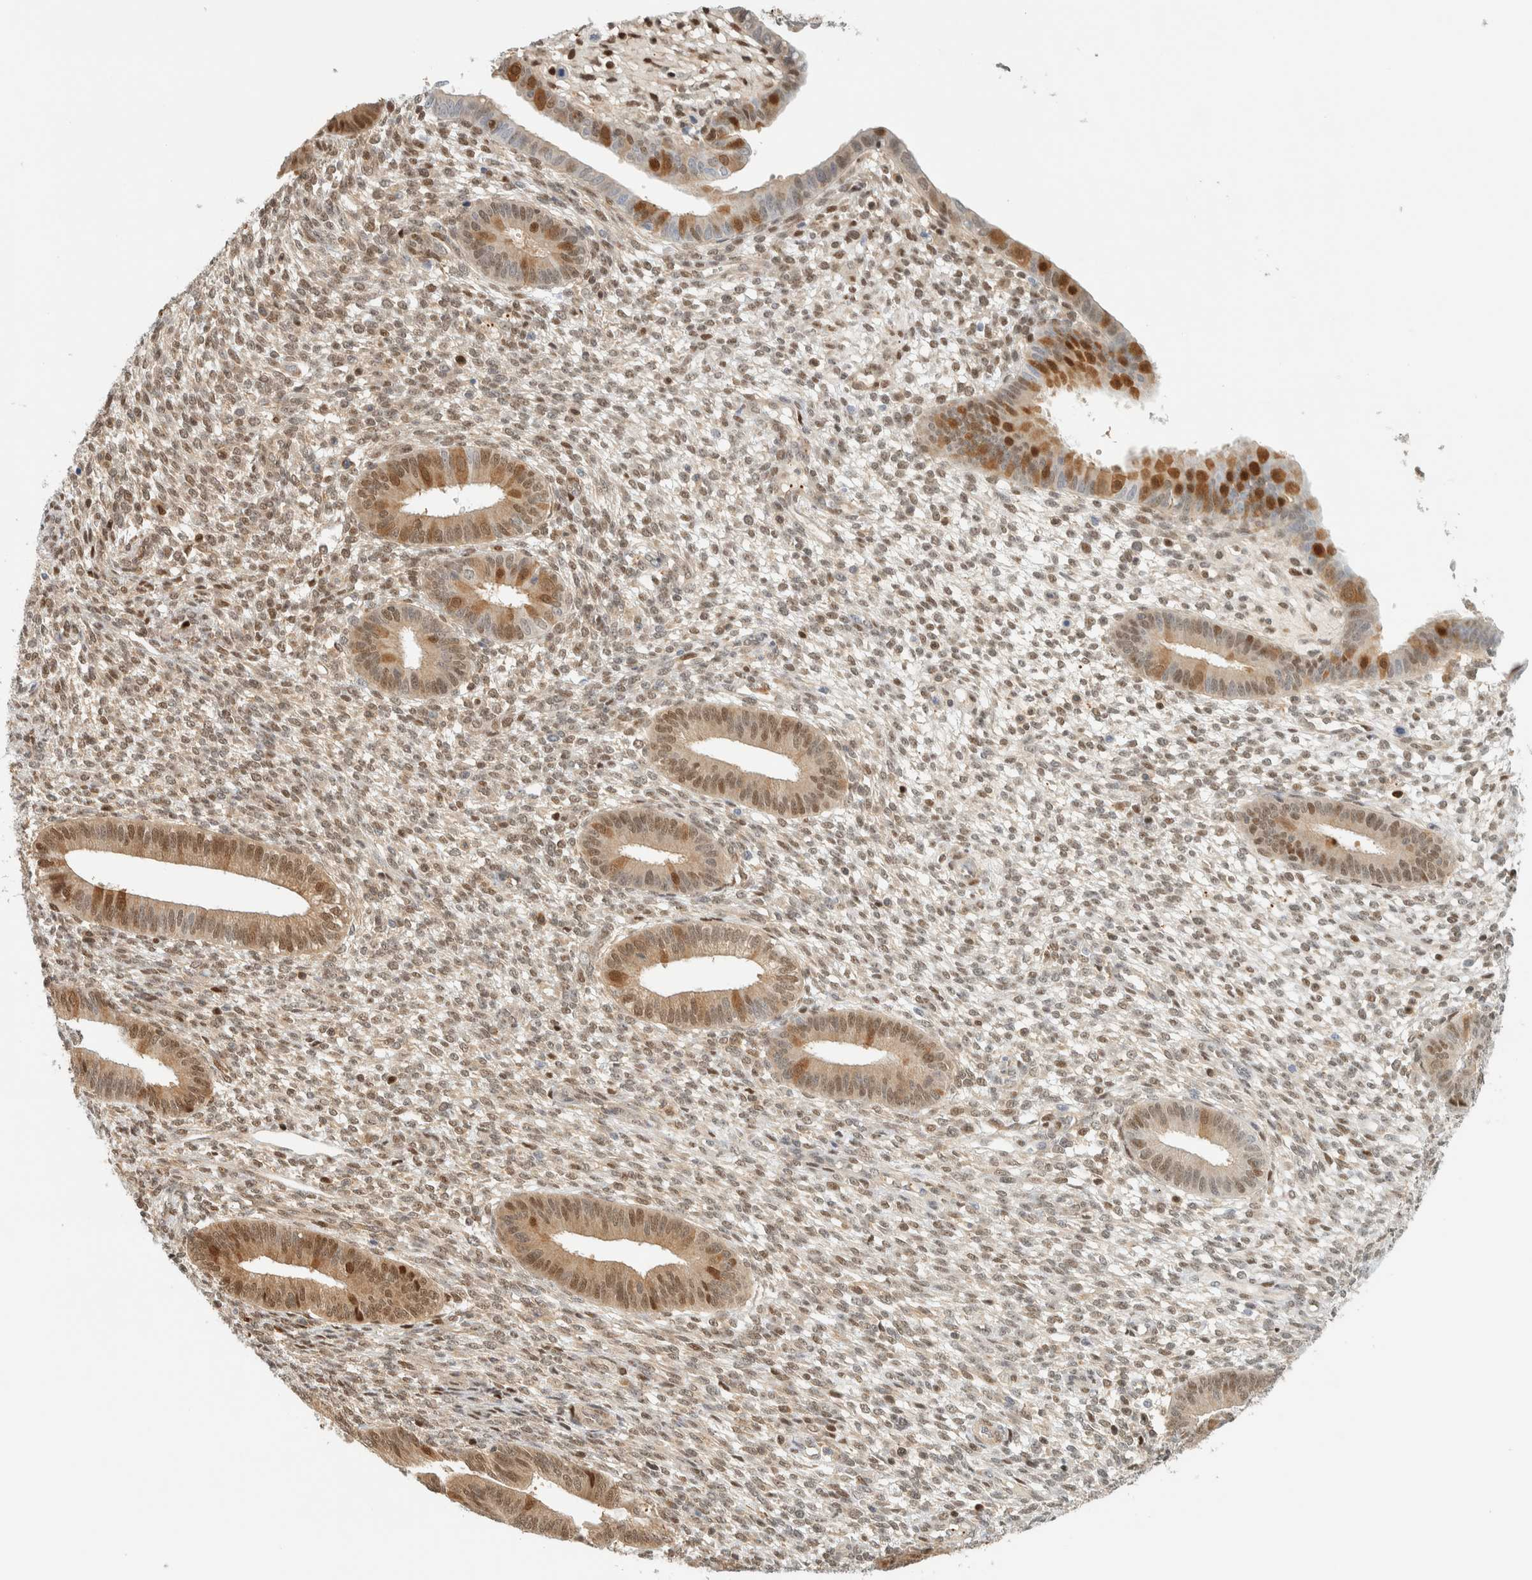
{"staining": {"intensity": "moderate", "quantity": "25%-75%", "location": "nuclear"}, "tissue": "endometrium", "cell_type": "Cells in endometrial stroma", "image_type": "normal", "snomed": [{"axis": "morphology", "description": "Normal tissue, NOS"}, {"axis": "topography", "description": "Endometrium"}], "caption": "Immunohistochemistry micrograph of normal human endometrium stained for a protein (brown), which demonstrates medium levels of moderate nuclear positivity in about 25%-75% of cells in endometrial stroma.", "gene": "ZBTB37", "patient": {"sex": "female", "age": 46}}